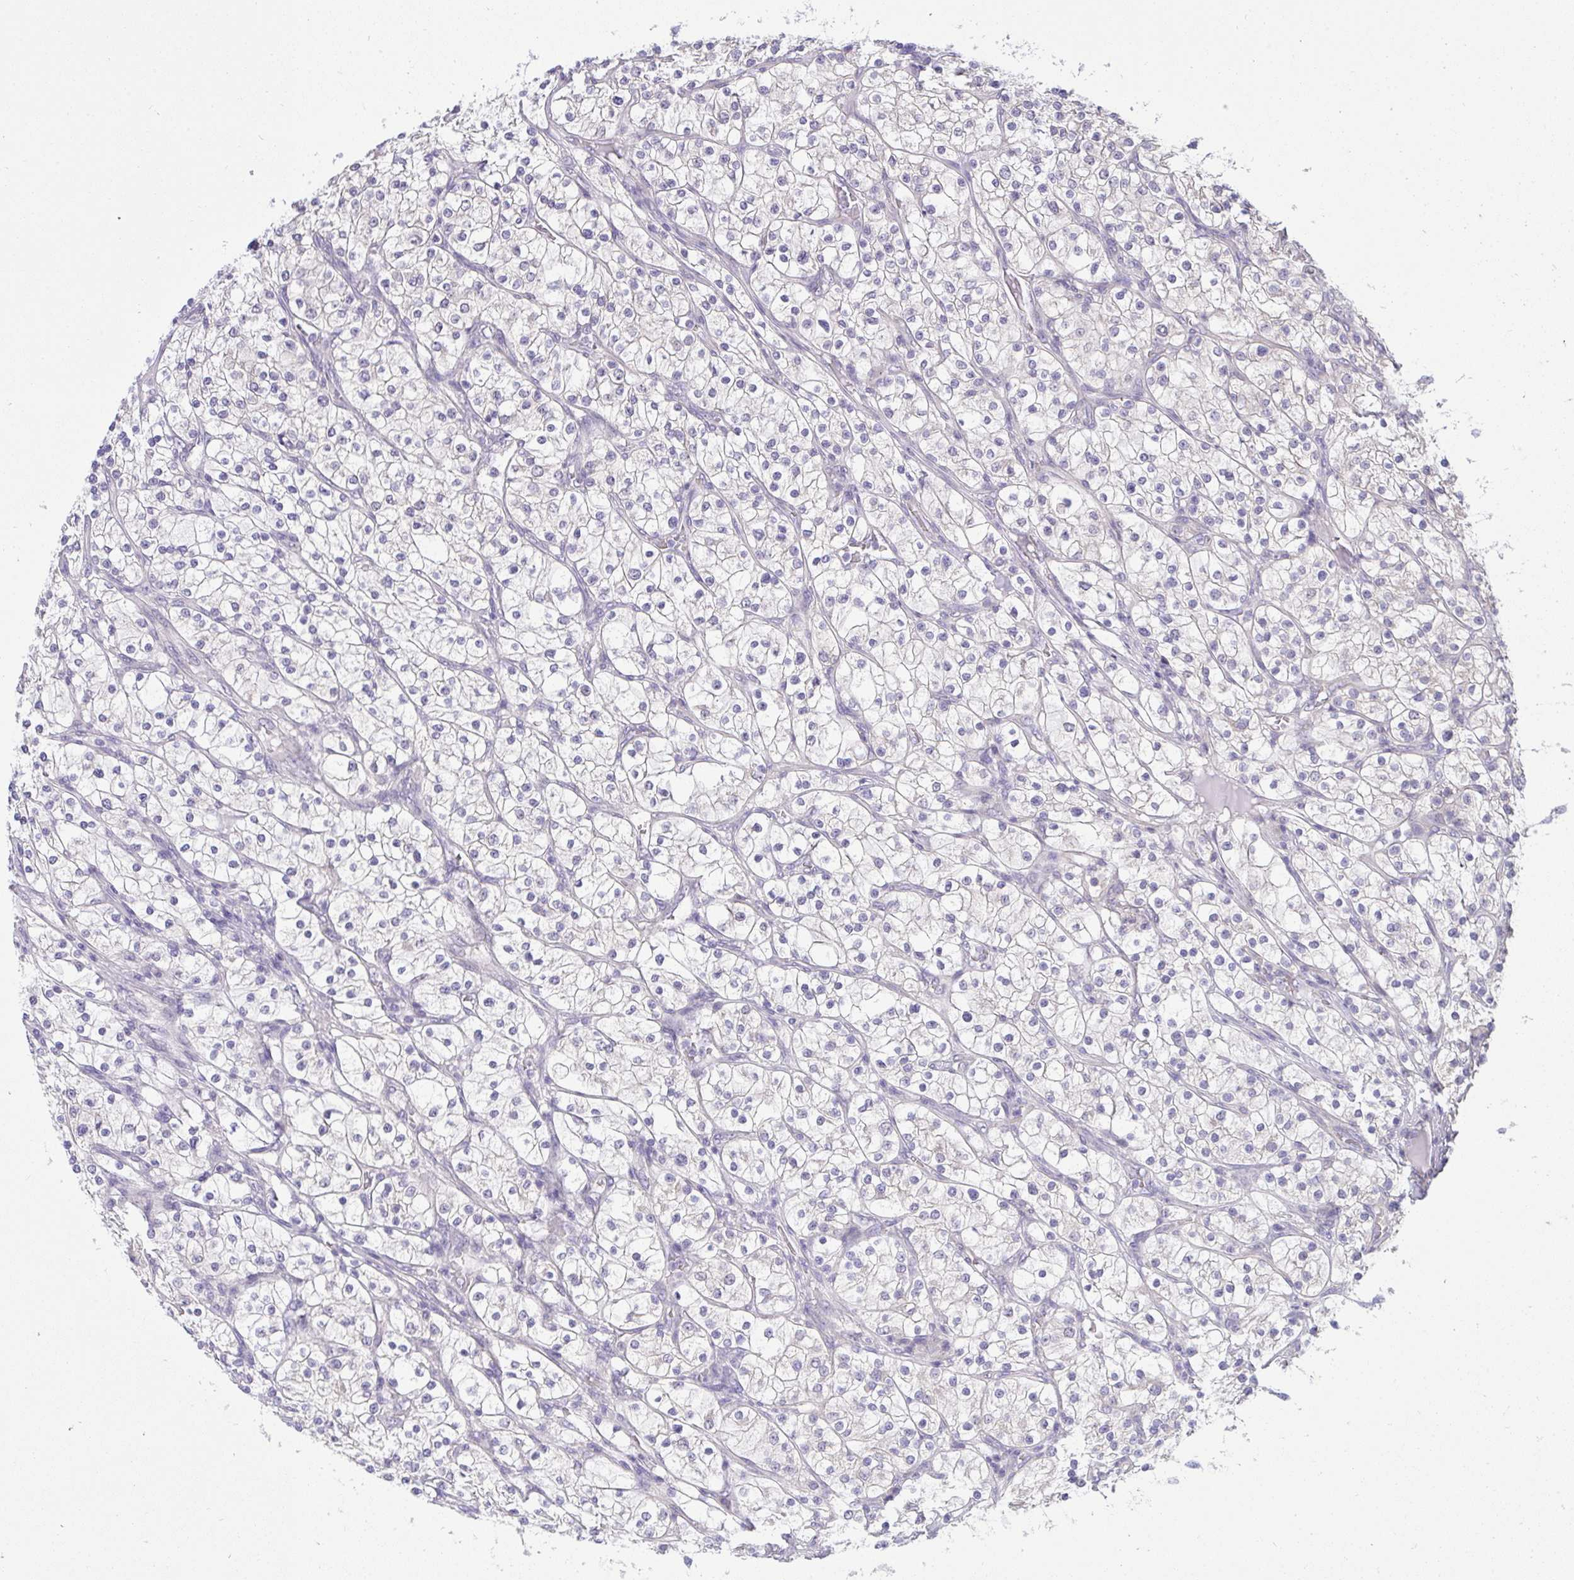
{"staining": {"intensity": "negative", "quantity": "none", "location": "none"}, "tissue": "renal cancer", "cell_type": "Tumor cells", "image_type": "cancer", "snomed": [{"axis": "morphology", "description": "Adenocarcinoma, NOS"}, {"axis": "topography", "description": "Kidney"}], "caption": "The micrograph exhibits no staining of tumor cells in renal cancer. (Brightfield microscopy of DAB immunohistochemistry at high magnification).", "gene": "TMEM41A", "patient": {"sex": "male", "age": 80}}